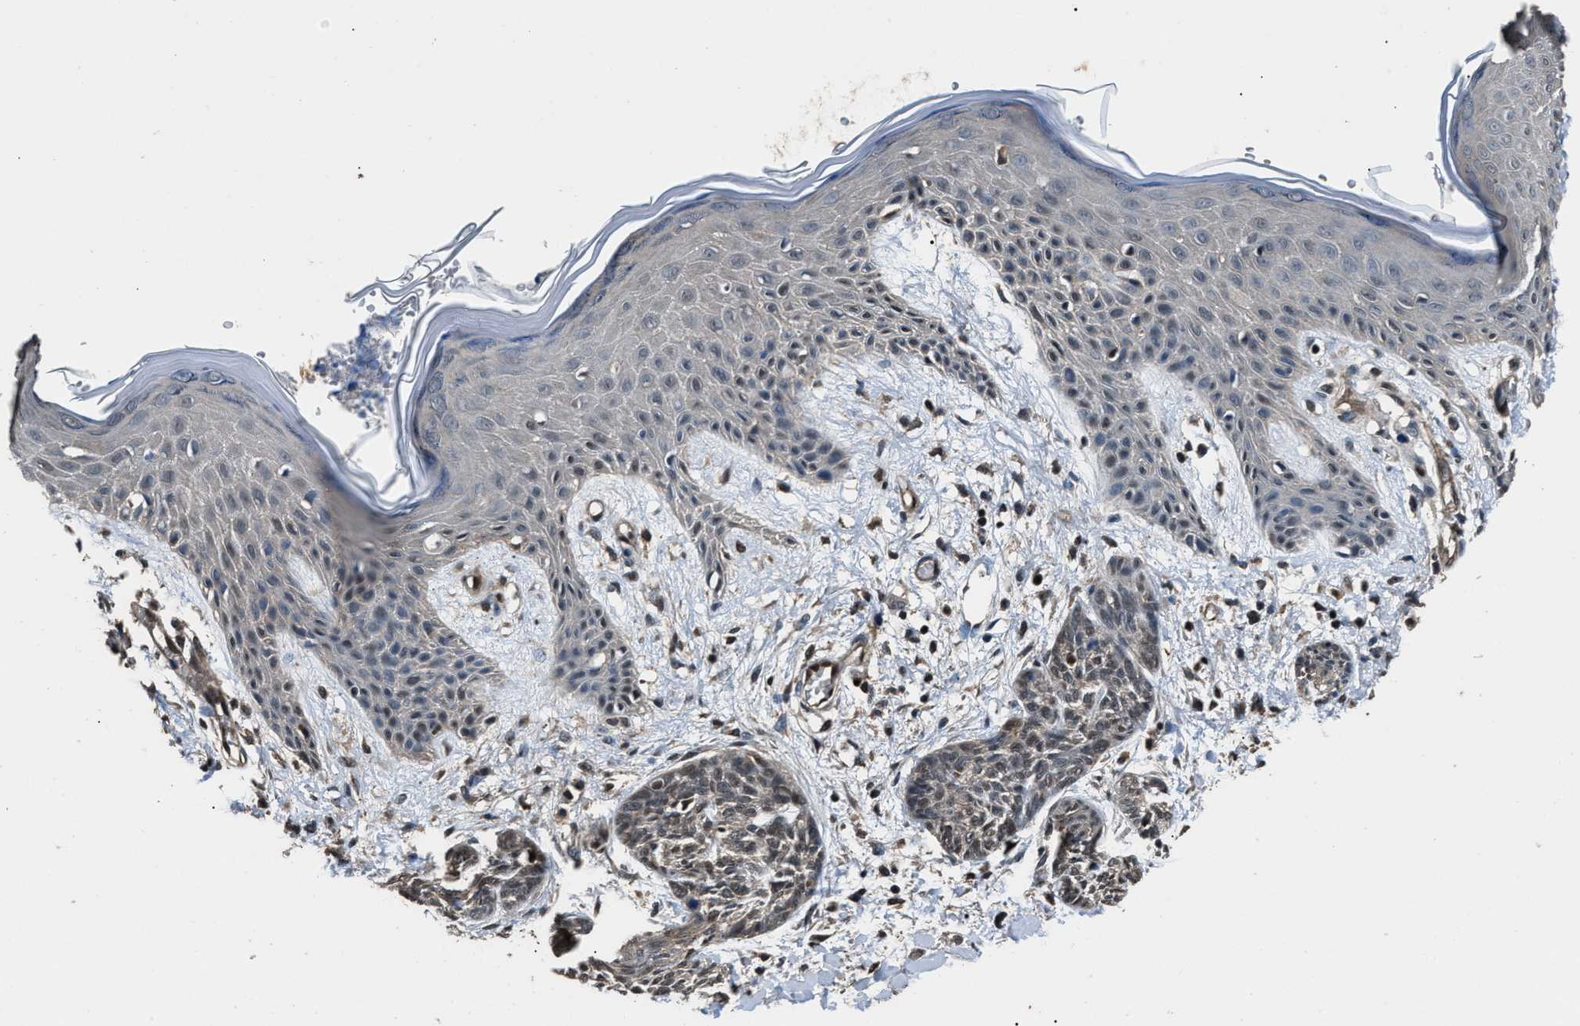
{"staining": {"intensity": "weak", "quantity": "<25%", "location": "cytoplasmic/membranous,nuclear"}, "tissue": "skin cancer", "cell_type": "Tumor cells", "image_type": "cancer", "snomed": [{"axis": "morphology", "description": "Basal cell carcinoma"}, {"axis": "topography", "description": "Skin"}], "caption": "DAB immunohistochemical staining of human skin cancer displays no significant positivity in tumor cells. (DAB immunohistochemistry visualized using brightfield microscopy, high magnification).", "gene": "DFFA", "patient": {"sex": "female", "age": 59}}